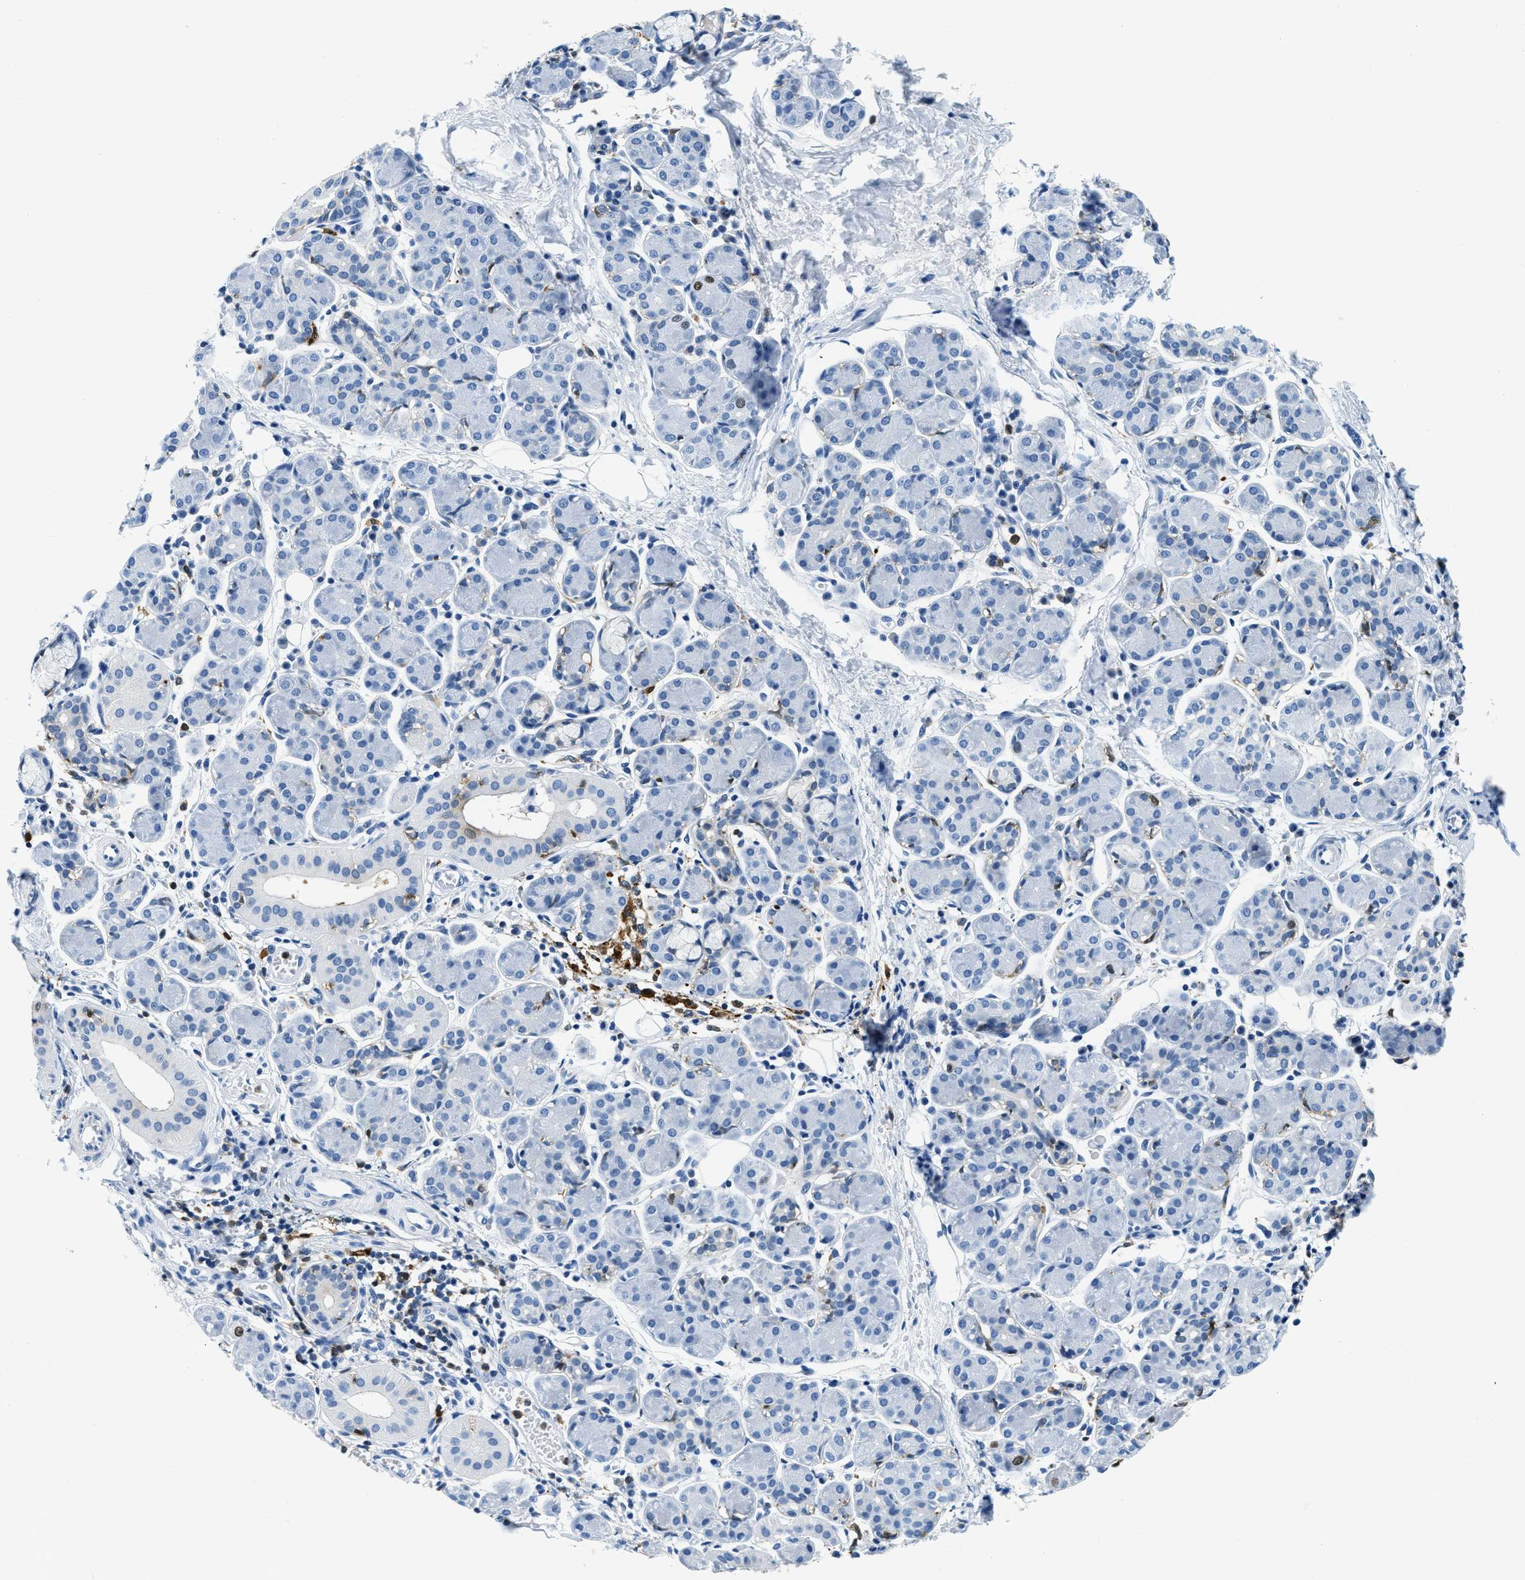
{"staining": {"intensity": "negative", "quantity": "none", "location": "none"}, "tissue": "salivary gland", "cell_type": "Glandular cells", "image_type": "normal", "snomed": [{"axis": "morphology", "description": "Normal tissue, NOS"}, {"axis": "morphology", "description": "Inflammation, NOS"}, {"axis": "topography", "description": "Lymph node"}, {"axis": "topography", "description": "Salivary gland"}], "caption": "Protein analysis of unremarkable salivary gland reveals no significant expression in glandular cells. The staining was performed using DAB to visualize the protein expression in brown, while the nuclei were stained in blue with hematoxylin (Magnification: 20x).", "gene": "CAPG", "patient": {"sex": "male", "age": 3}}